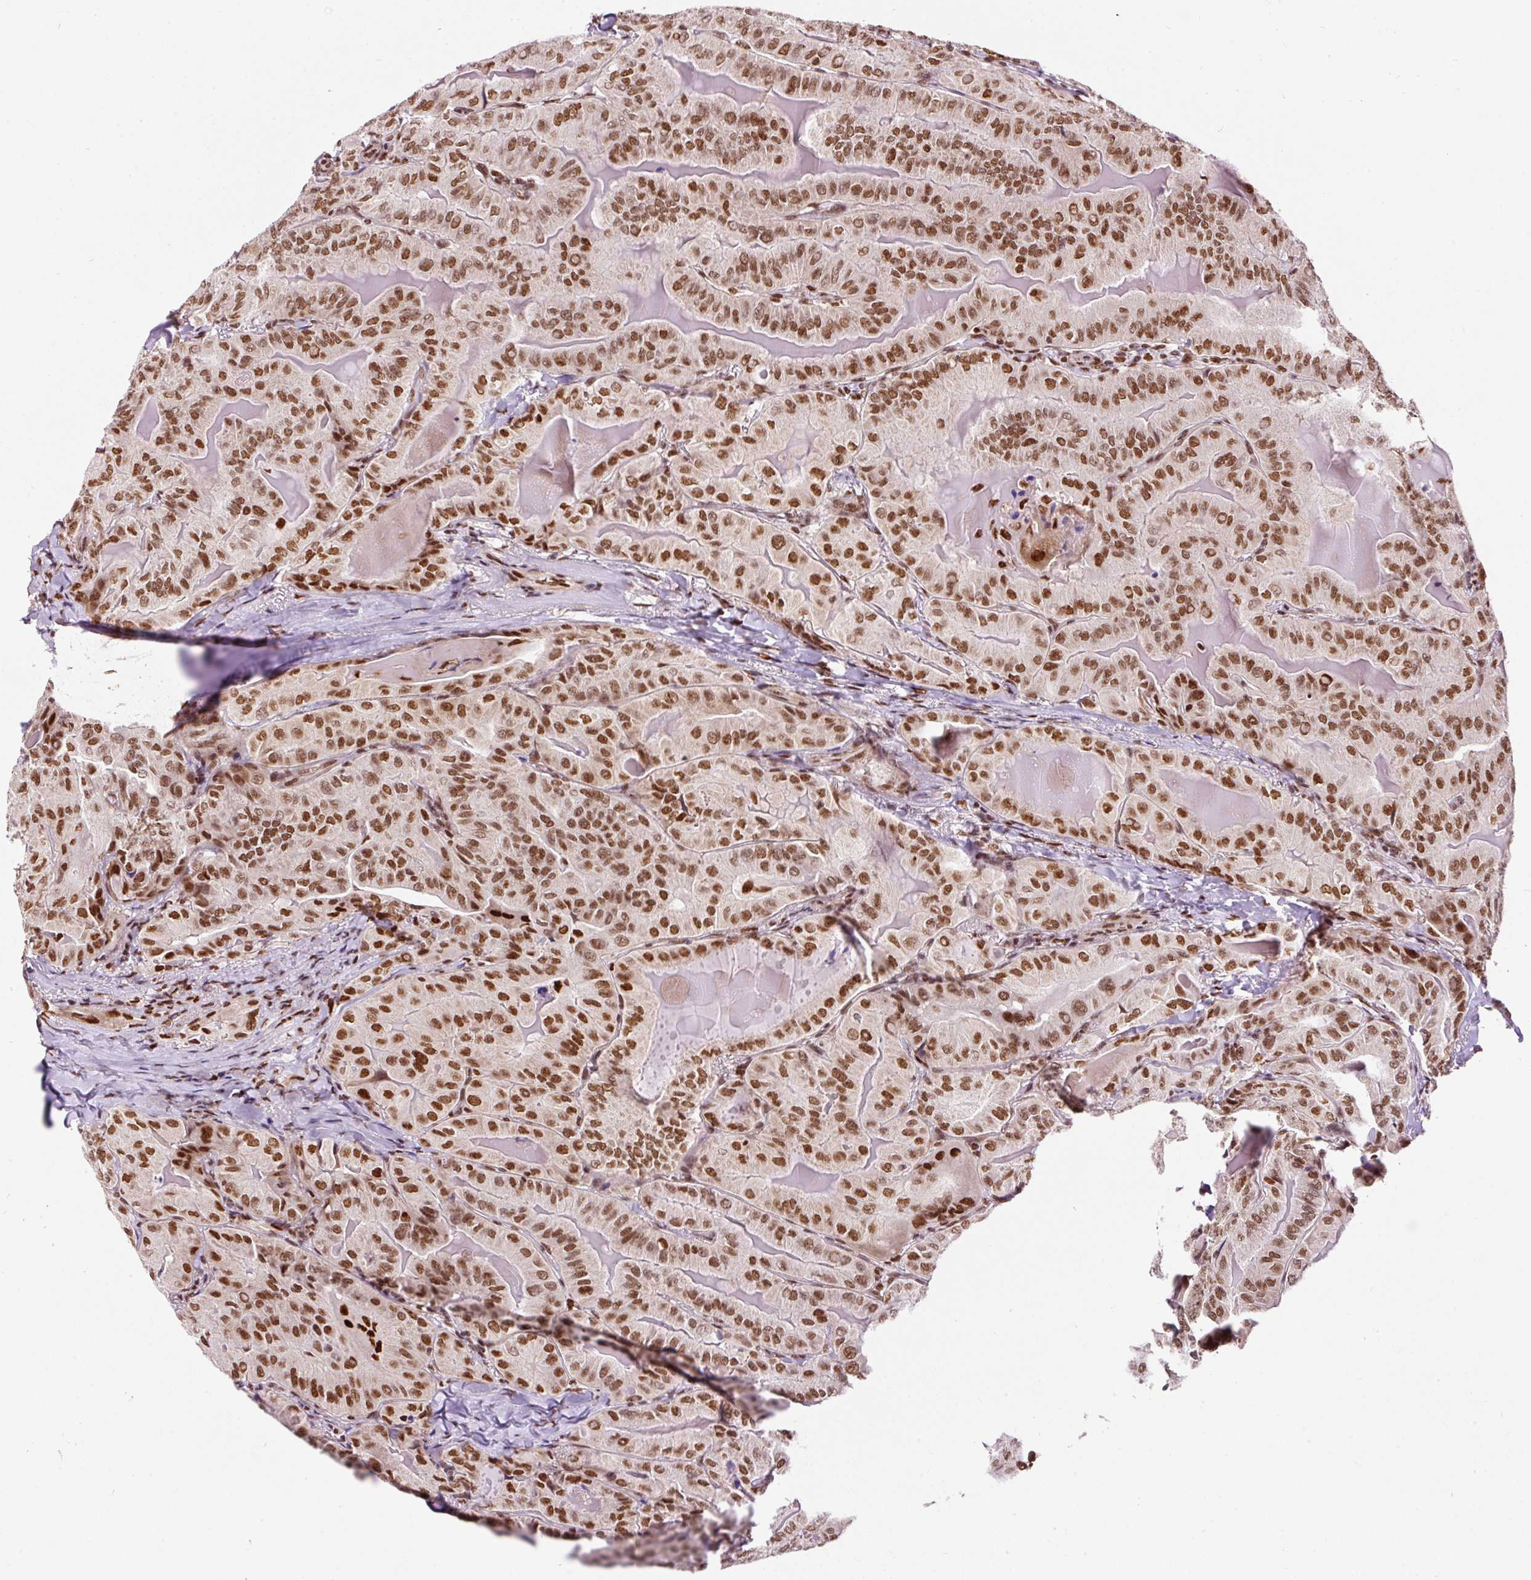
{"staining": {"intensity": "strong", "quantity": ">75%", "location": "nuclear"}, "tissue": "thyroid cancer", "cell_type": "Tumor cells", "image_type": "cancer", "snomed": [{"axis": "morphology", "description": "Papillary adenocarcinoma, NOS"}, {"axis": "topography", "description": "Thyroid gland"}], "caption": "Immunohistochemical staining of human thyroid cancer exhibits high levels of strong nuclear protein expression in about >75% of tumor cells.", "gene": "HNRNPC", "patient": {"sex": "female", "age": 68}}